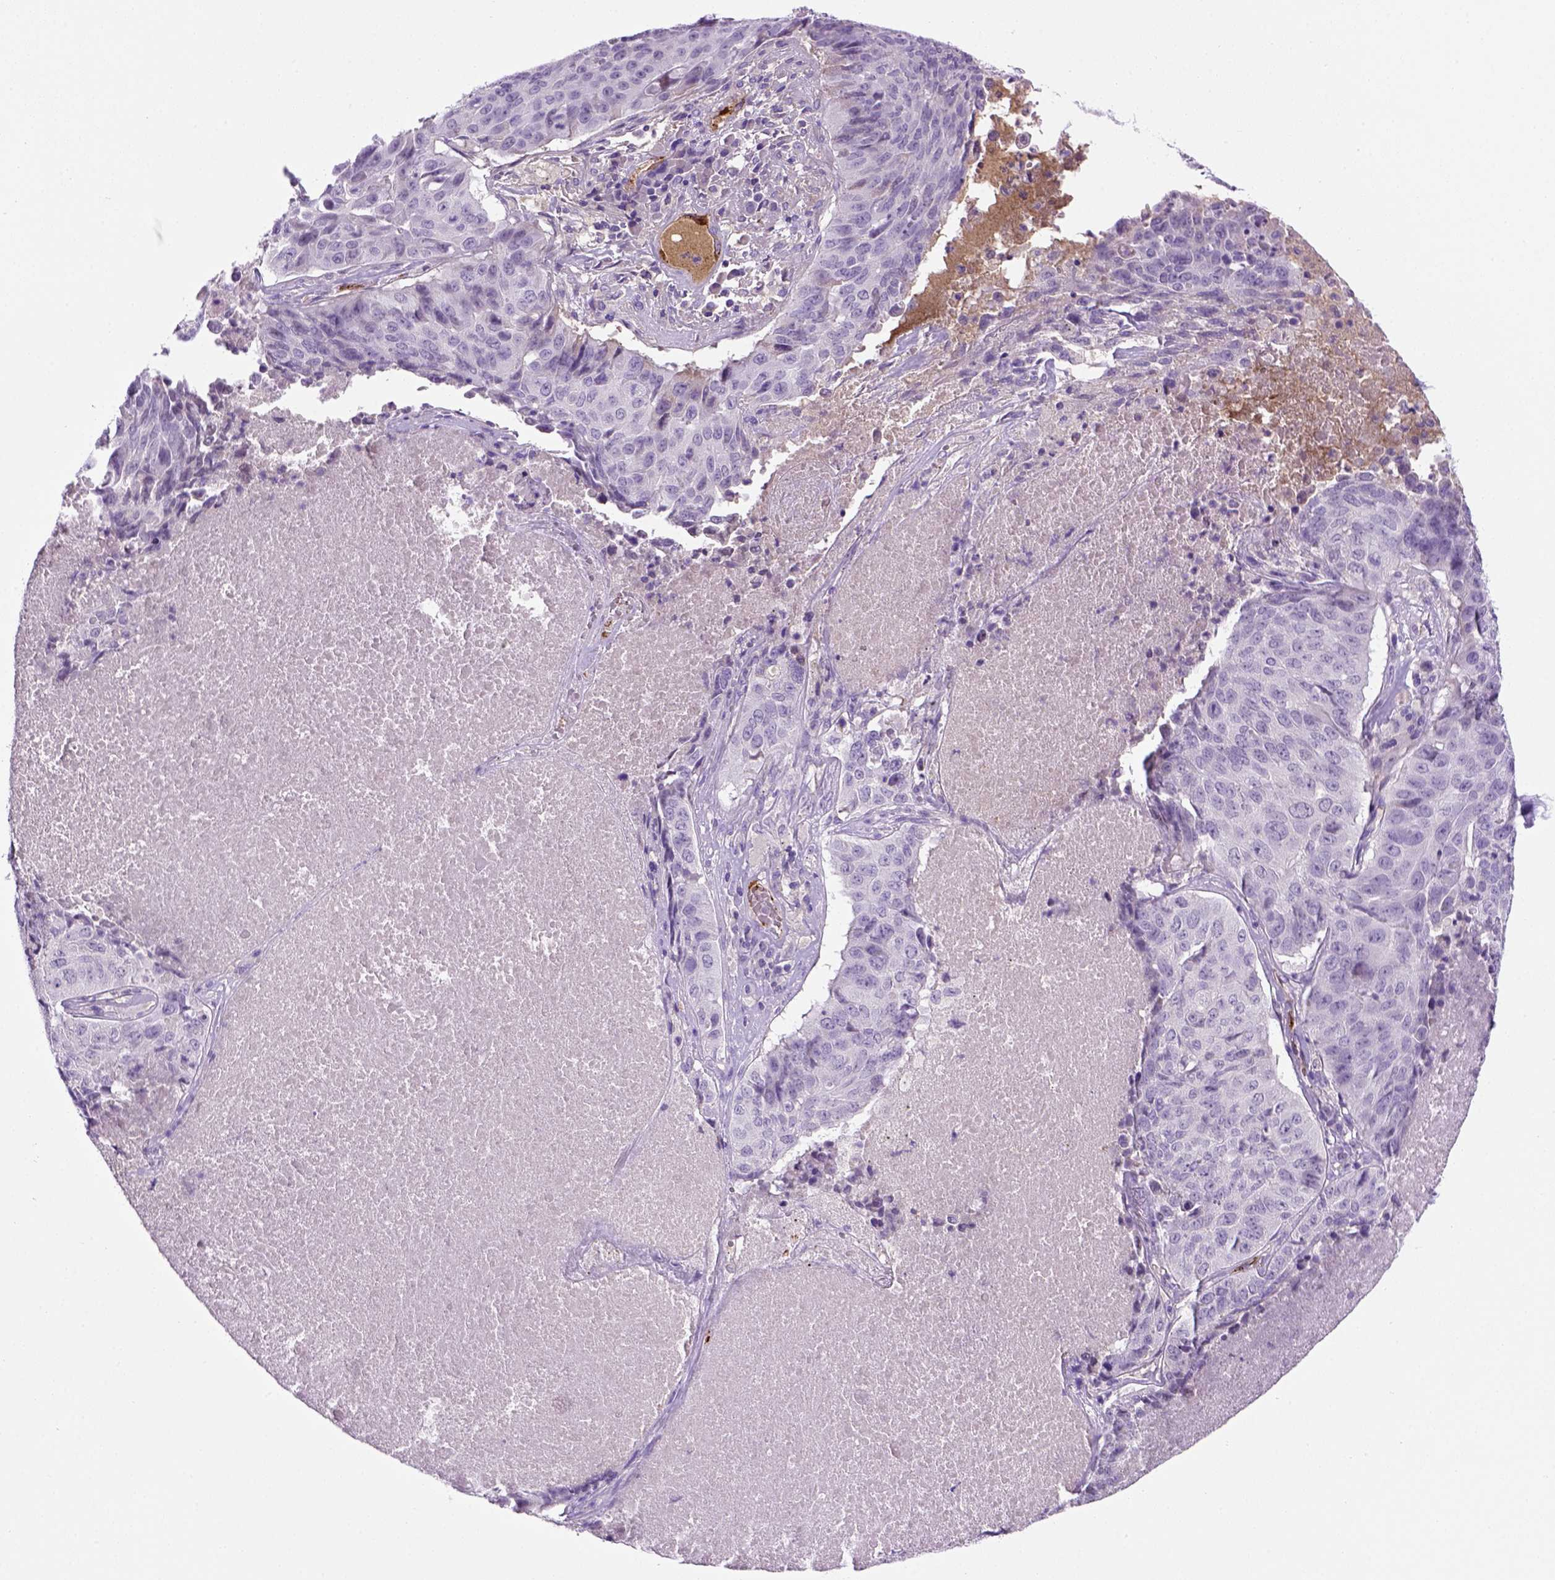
{"staining": {"intensity": "negative", "quantity": "none", "location": "none"}, "tissue": "lung cancer", "cell_type": "Tumor cells", "image_type": "cancer", "snomed": [{"axis": "morphology", "description": "Normal tissue, NOS"}, {"axis": "morphology", "description": "Squamous cell carcinoma, NOS"}, {"axis": "topography", "description": "Bronchus"}, {"axis": "topography", "description": "Lung"}], "caption": "Photomicrograph shows no significant protein positivity in tumor cells of lung squamous cell carcinoma.", "gene": "VWF", "patient": {"sex": "male", "age": 64}}